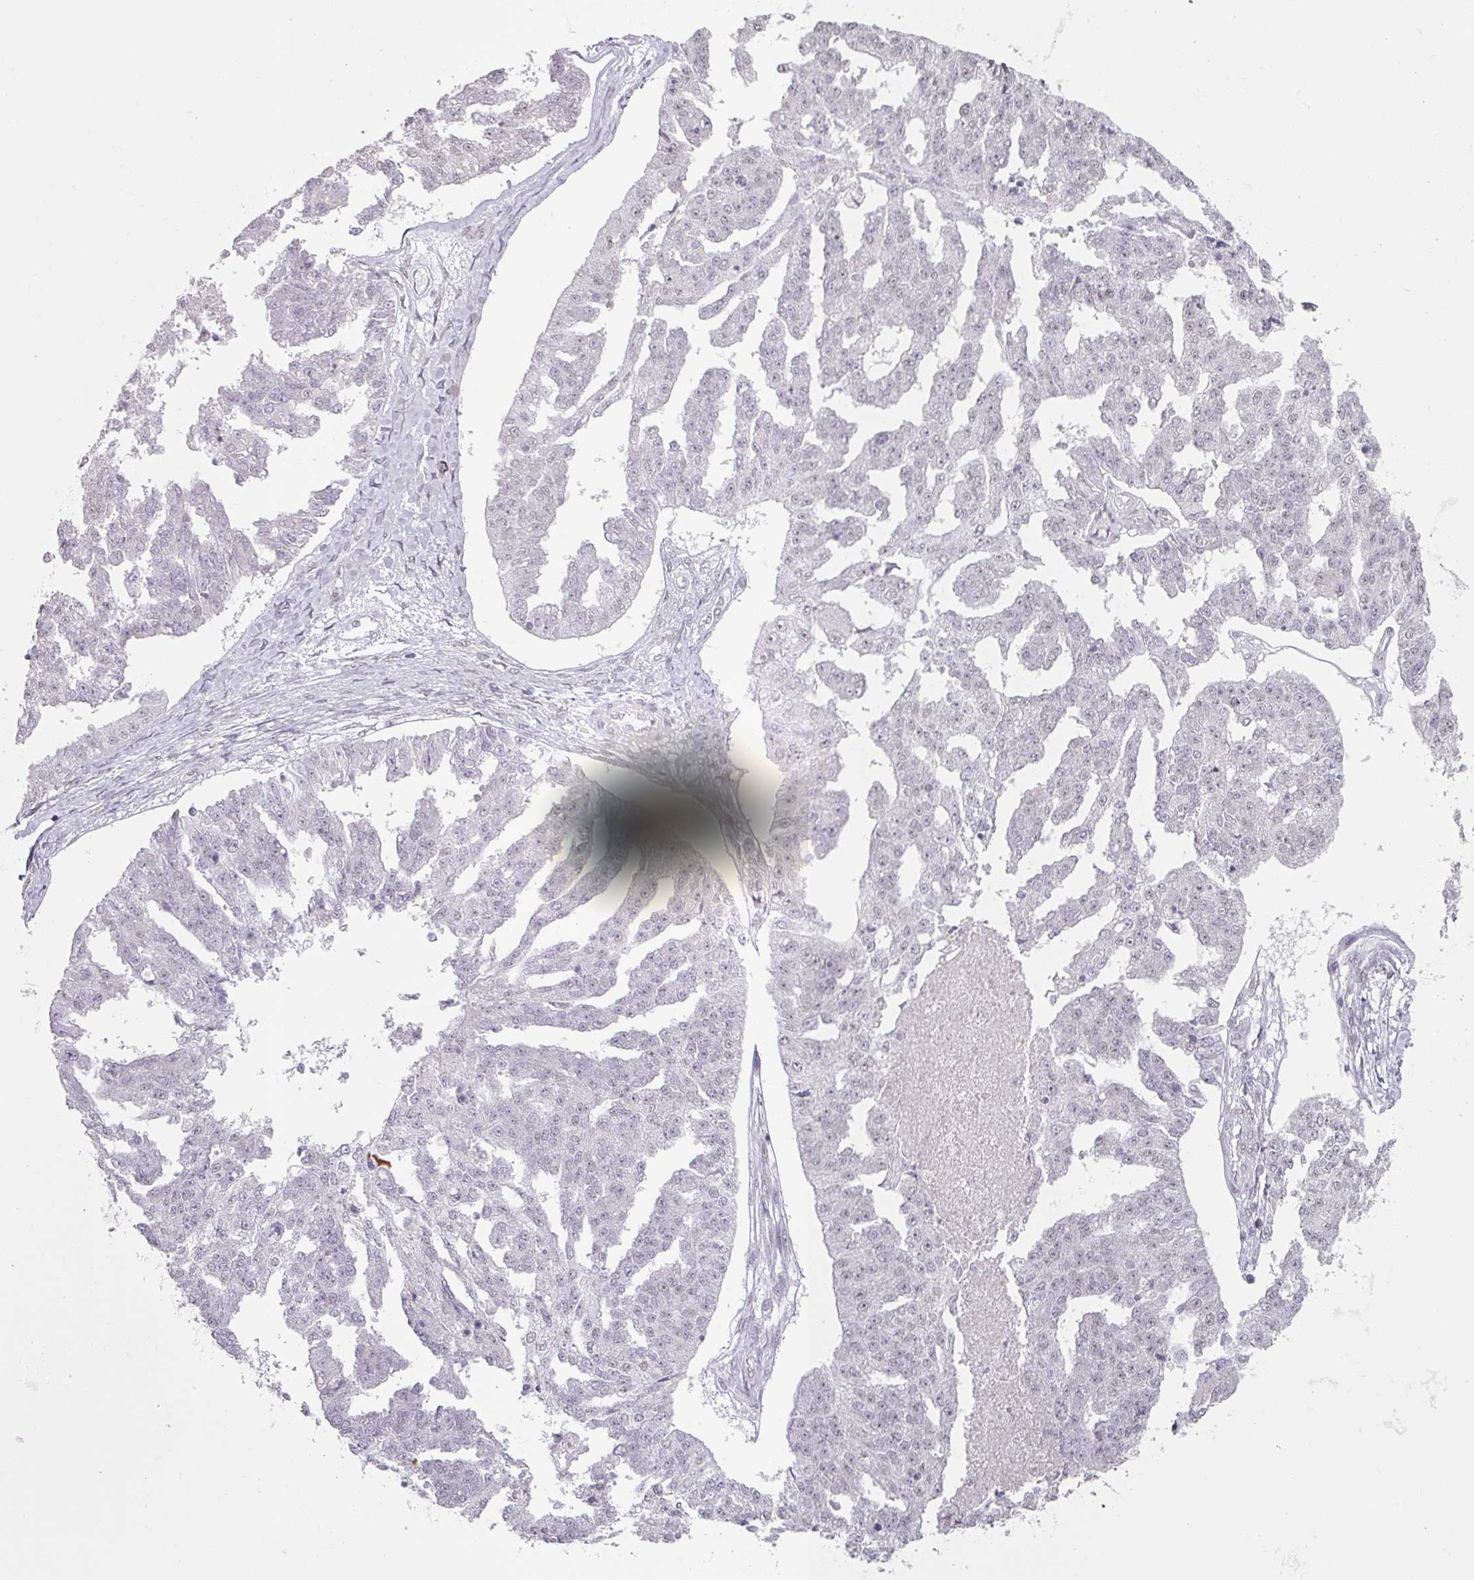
{"staining": {"intensity": "negative", "quantity": "none", "location": "none"}, "tissue": "ovarian cancer", "cell_type": "Tumor cells", "image_type": "cancer", "snomed": [{"axis": "morphology", "description": "Cystadenocarcinoma, serous, NOS"}, {"axis": "topography", "description": "Ovary"}], "caption": "A micrograph of human ovarian cancer is negative for staining in tumor cells. The staining was performed using DAB (3,3'-diaminobenzidine) to visualize the protein expression in brown, while the nuclei were stained in blue with hematoxylin (Magnification: 20x).", "gene": "SPRR1A", "patient": {"sex": "female", "age": 58}}